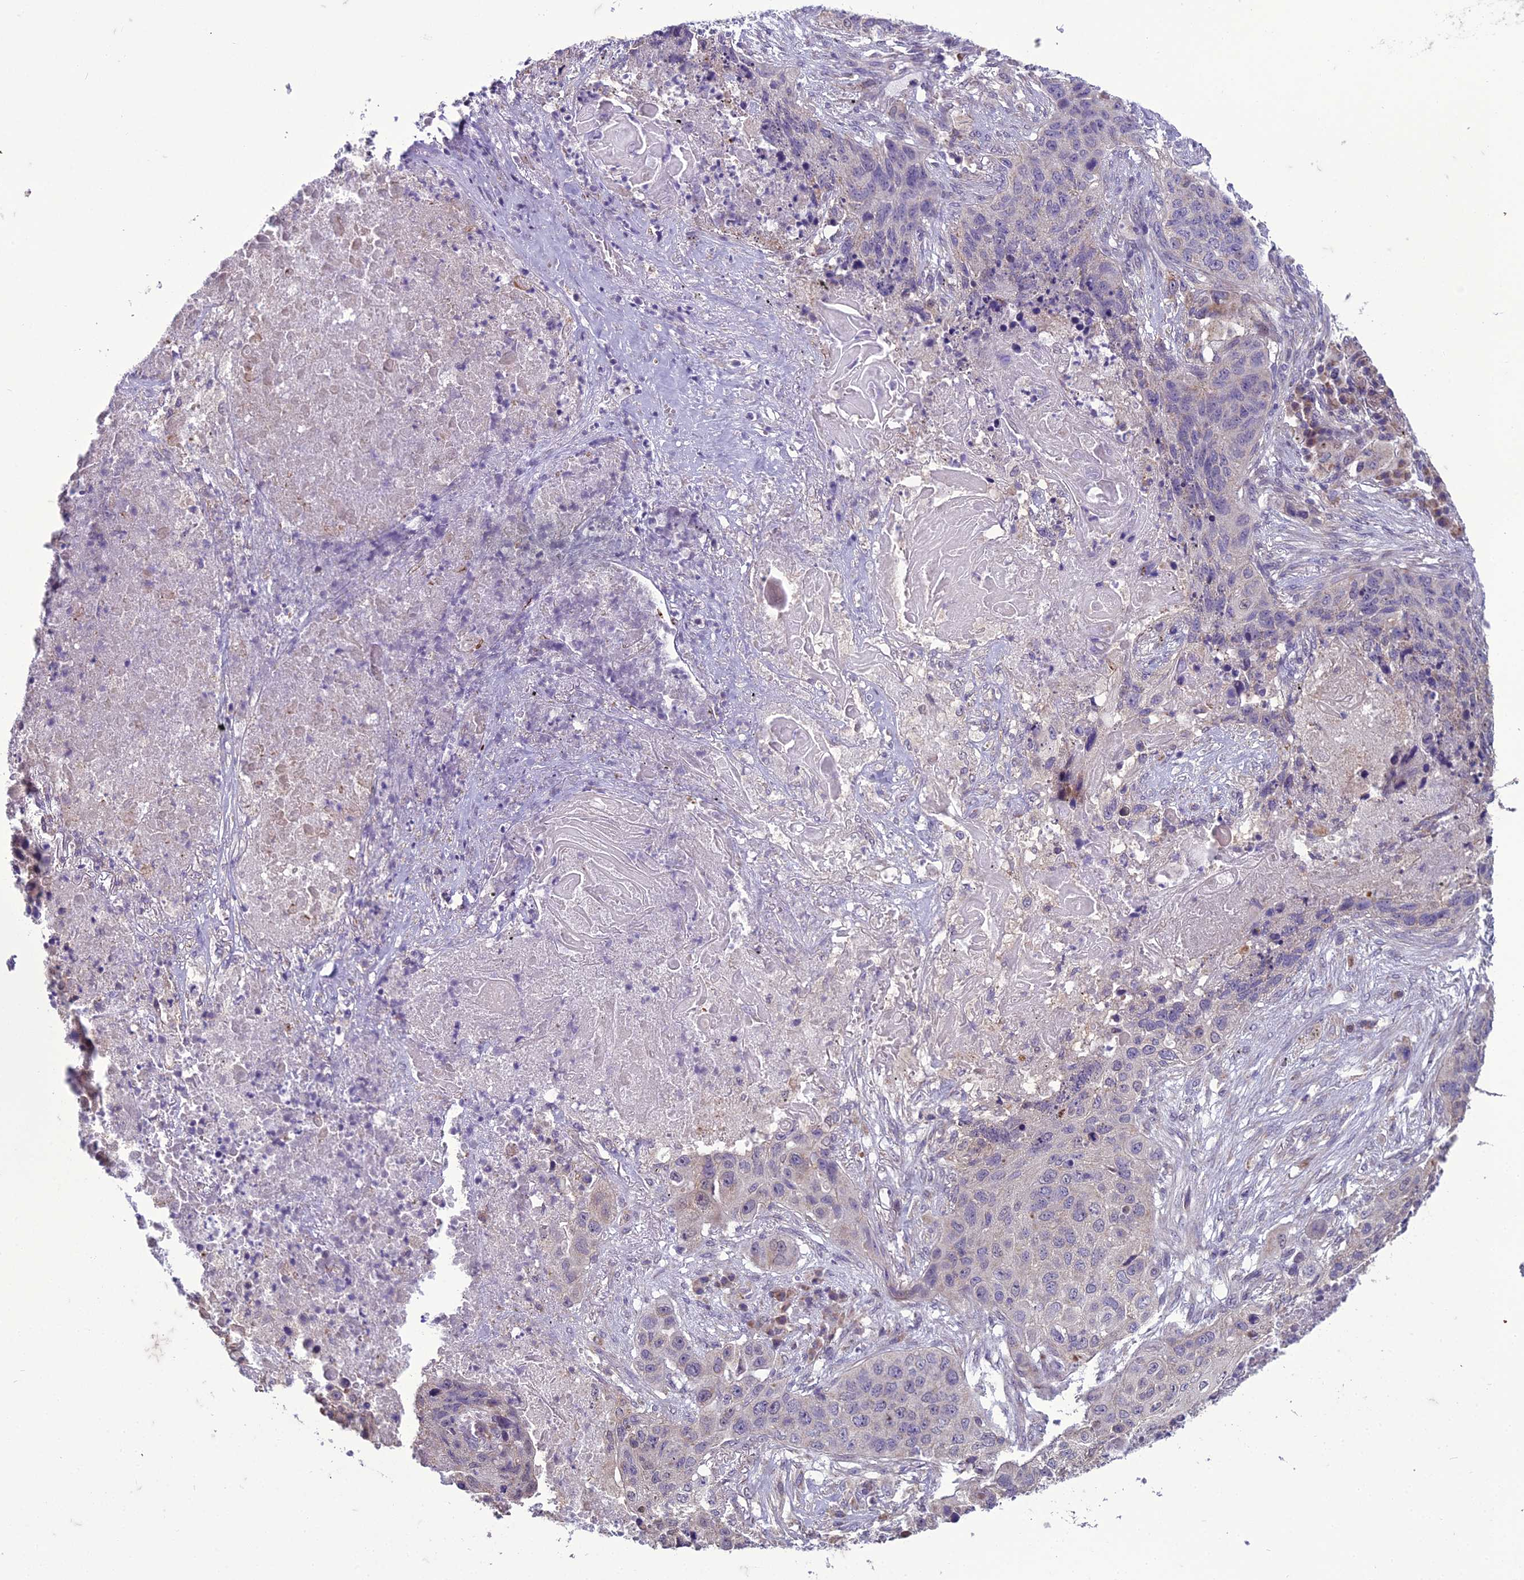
{"staining": {"intensity": "negative", "quantity": "none", "location": "none"}, "tissue": "lung cancer", "cell_type": "Tumor cells", "image_type": "cancer", "snomed": [{"axis": "morphology", "description": "Squamous cell carcinoma, NOS"}, {"axis": "topography", "description": "Lung"}], "caption": "This is an immunohistochemistry (IHC) photomicrograph of lung squamous cell carcinoma. There is no positivity in tumor cells.", "gene": "DUS2", "patient": {"sex": "female", "age": 63}}